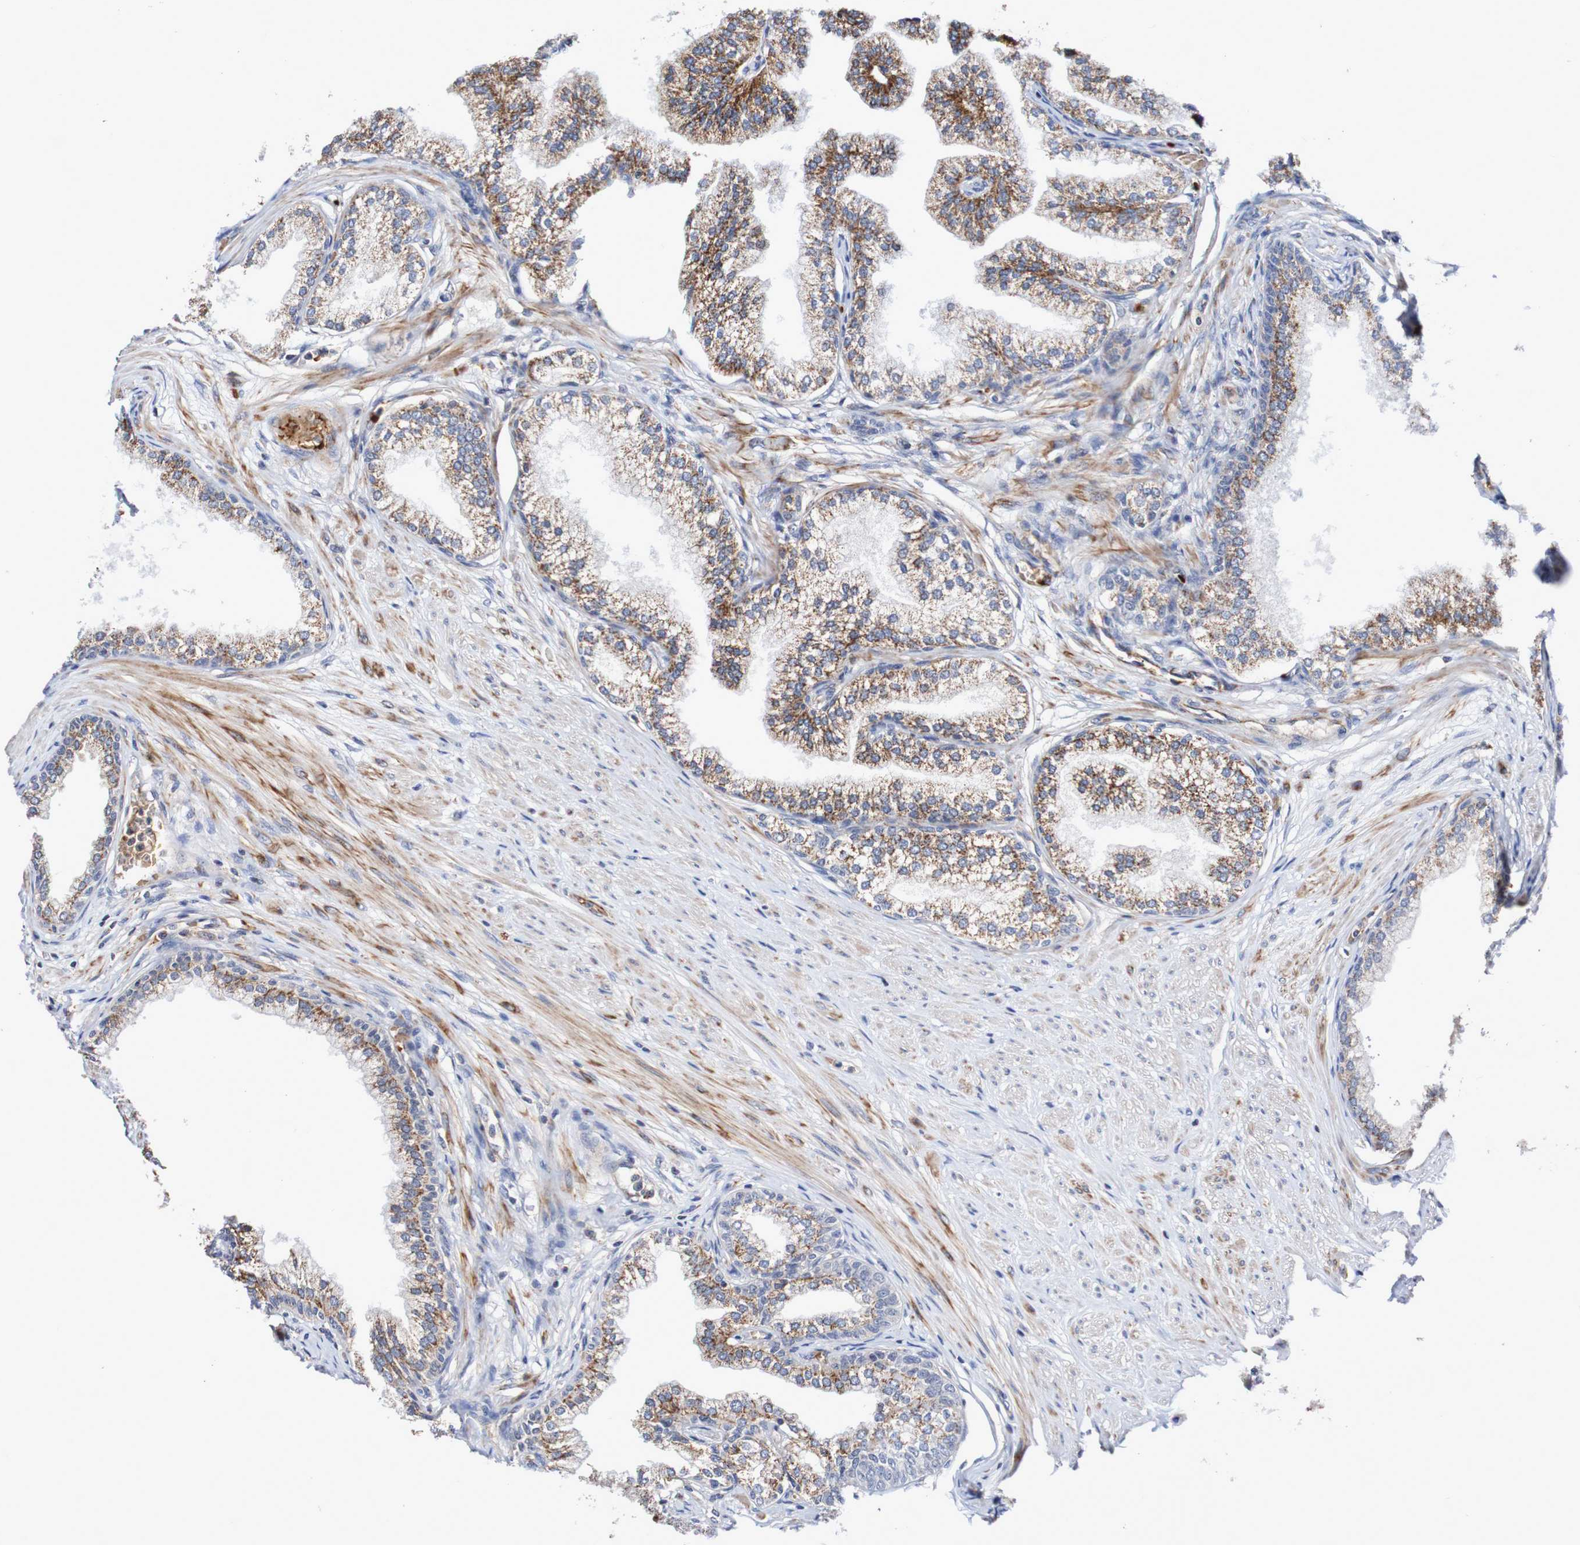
{"staining": {"intensity": "moderate", "quantity": ">75%", "location": "cytoplasmic/membranous"}, "tissue": "prostate", "cell_type": "Glandular cells", "image_type": "normal", "snomed": [{"axis": "morphology", "description": "Normal tissue, NOS"}, {"axis": "morphology", "description": "Urothelial carcinoma, Low grade"}, {"axis": "topography", "description": "Urinary bladder"}, {"axis": "topography", "description": "Prostate"}], "caption": "Immunohistochemistry (DAB) staining of normal human prostate reveals moderate cytoplasmic/membranous protein staining in approximately >75% of glandular cells.", "gene": "WNT4", "patient": {"sex": "male", "age": 60}}